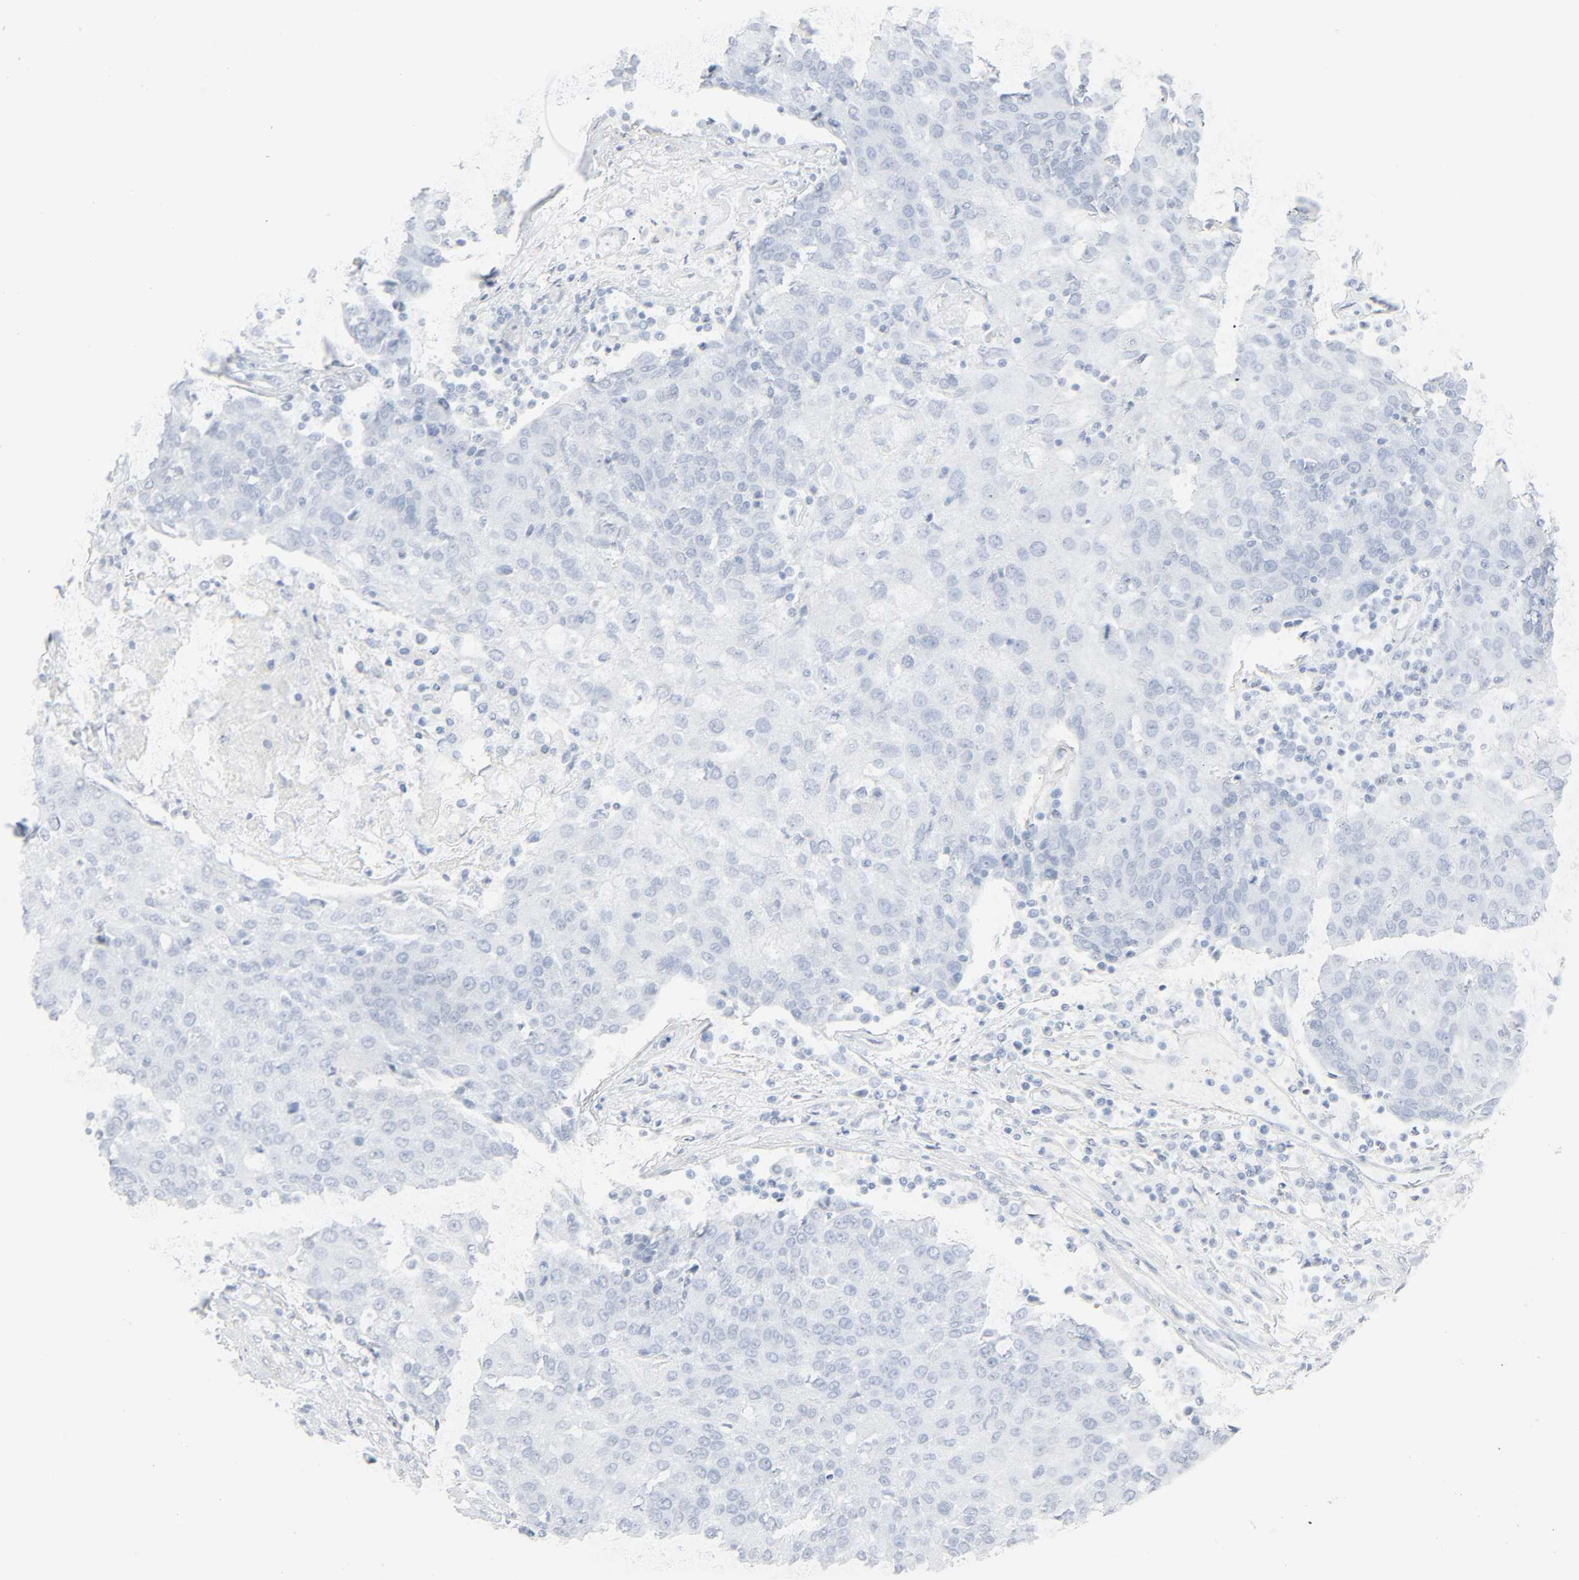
{"staining": {"intensity": "negative", "quantity": "none", "location": "none"}, "tissue": "urothelial cancer", "cell_type": "Tumor cells", "image_type": "cancer", "snomed": [{"axis": "morphology", "description": "Urothelial carcinoma, High grade"}, {"axis": "topography", "description": "Urinary bladder"}], "caption": "The micrograph displays no significant expression in tumor cells of urothelial cancer. (DAB (3,3'-diaminobenzidine) immunohistochemistry, high magnification).", "gene": "ZBTB16", "patient": {"sex": "female", "age": 85}}